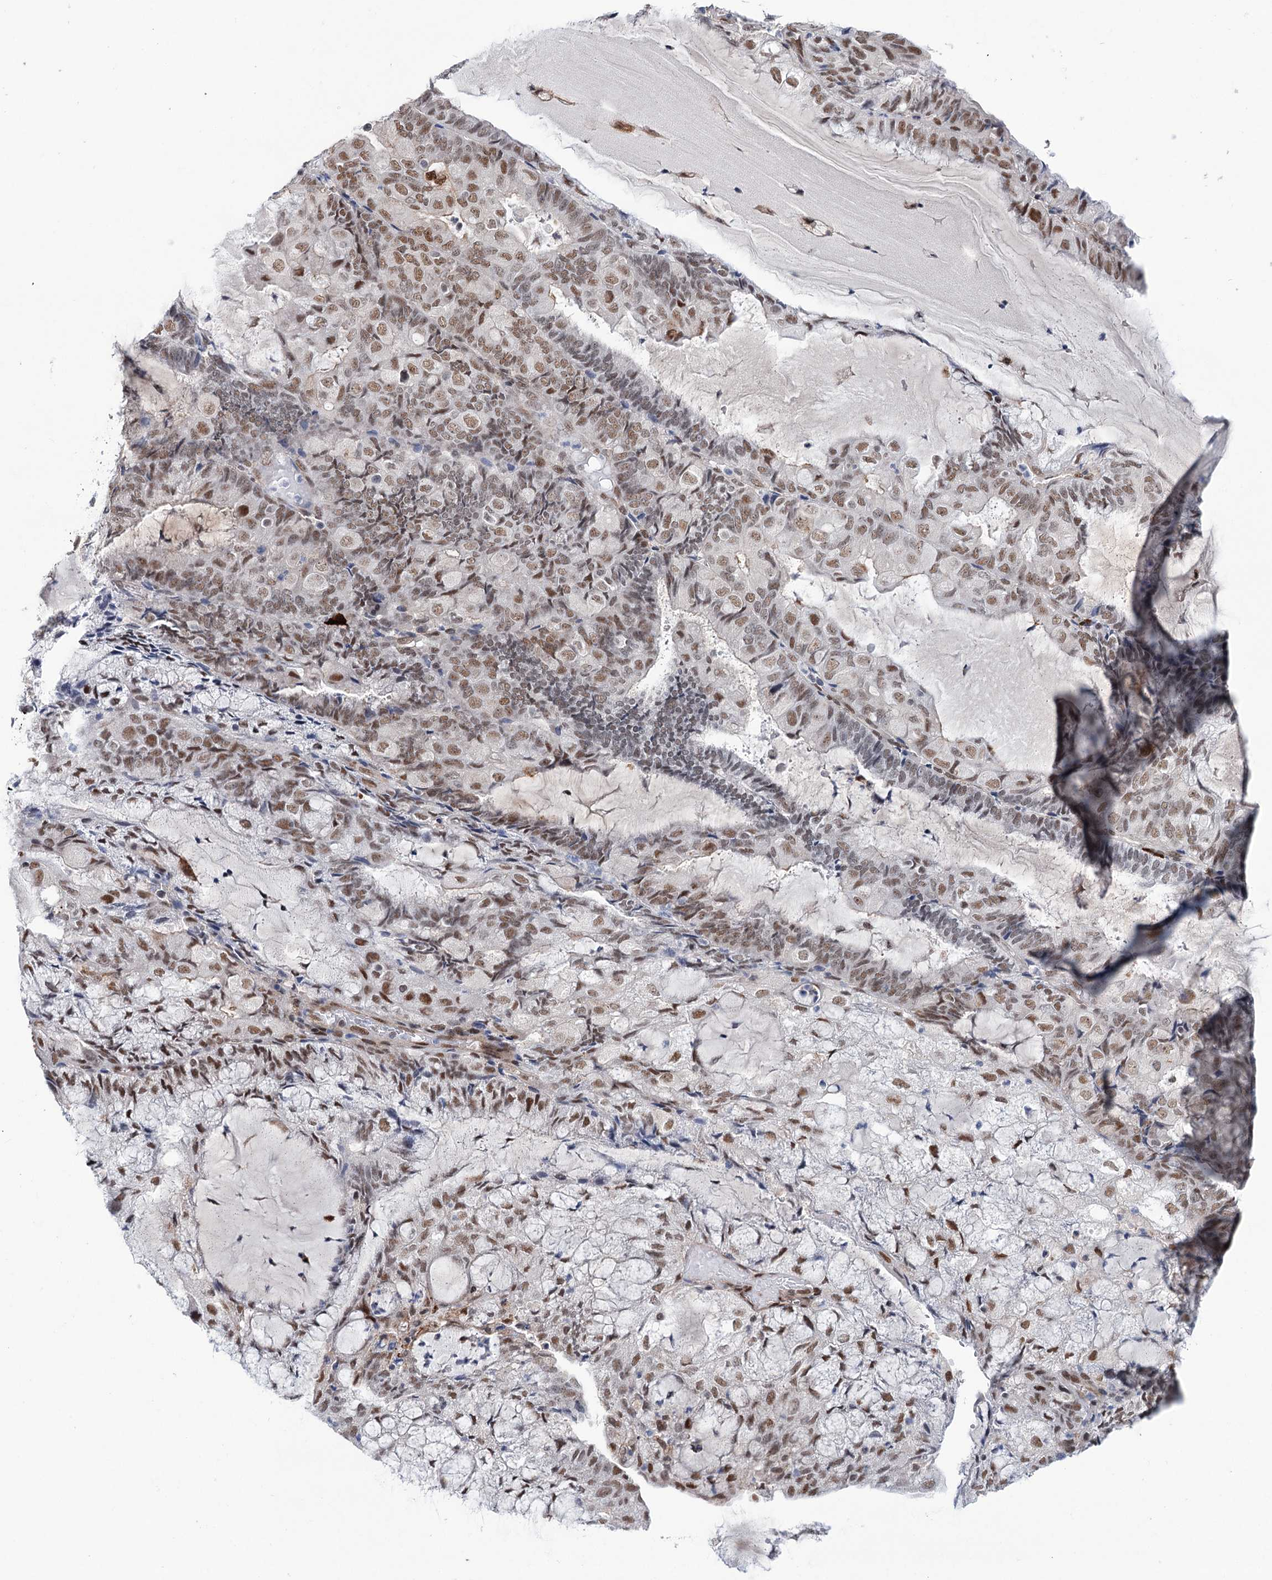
{"staining": {"intensity": "moderate", "quantity": ">75%", "location": "nuclear"}, "tissue": "endometrial cancer", "cell_type": "Tumor cells", "image_type": "cancer", "snomed": [{"axis": "morphology", "description": "Adenocarcinoma, NOS"}, {"axis": "topography", "description": "Endometrium"}], "caption": "Approximately >75% of tumor cells in adenocarcinoma (endometrial) demonstrate moderate nuclear protein staining as visualized by brown immunohistochemical staining.", "gene": "FAM53A", "patient": {"sex": "female", "age": 81}}